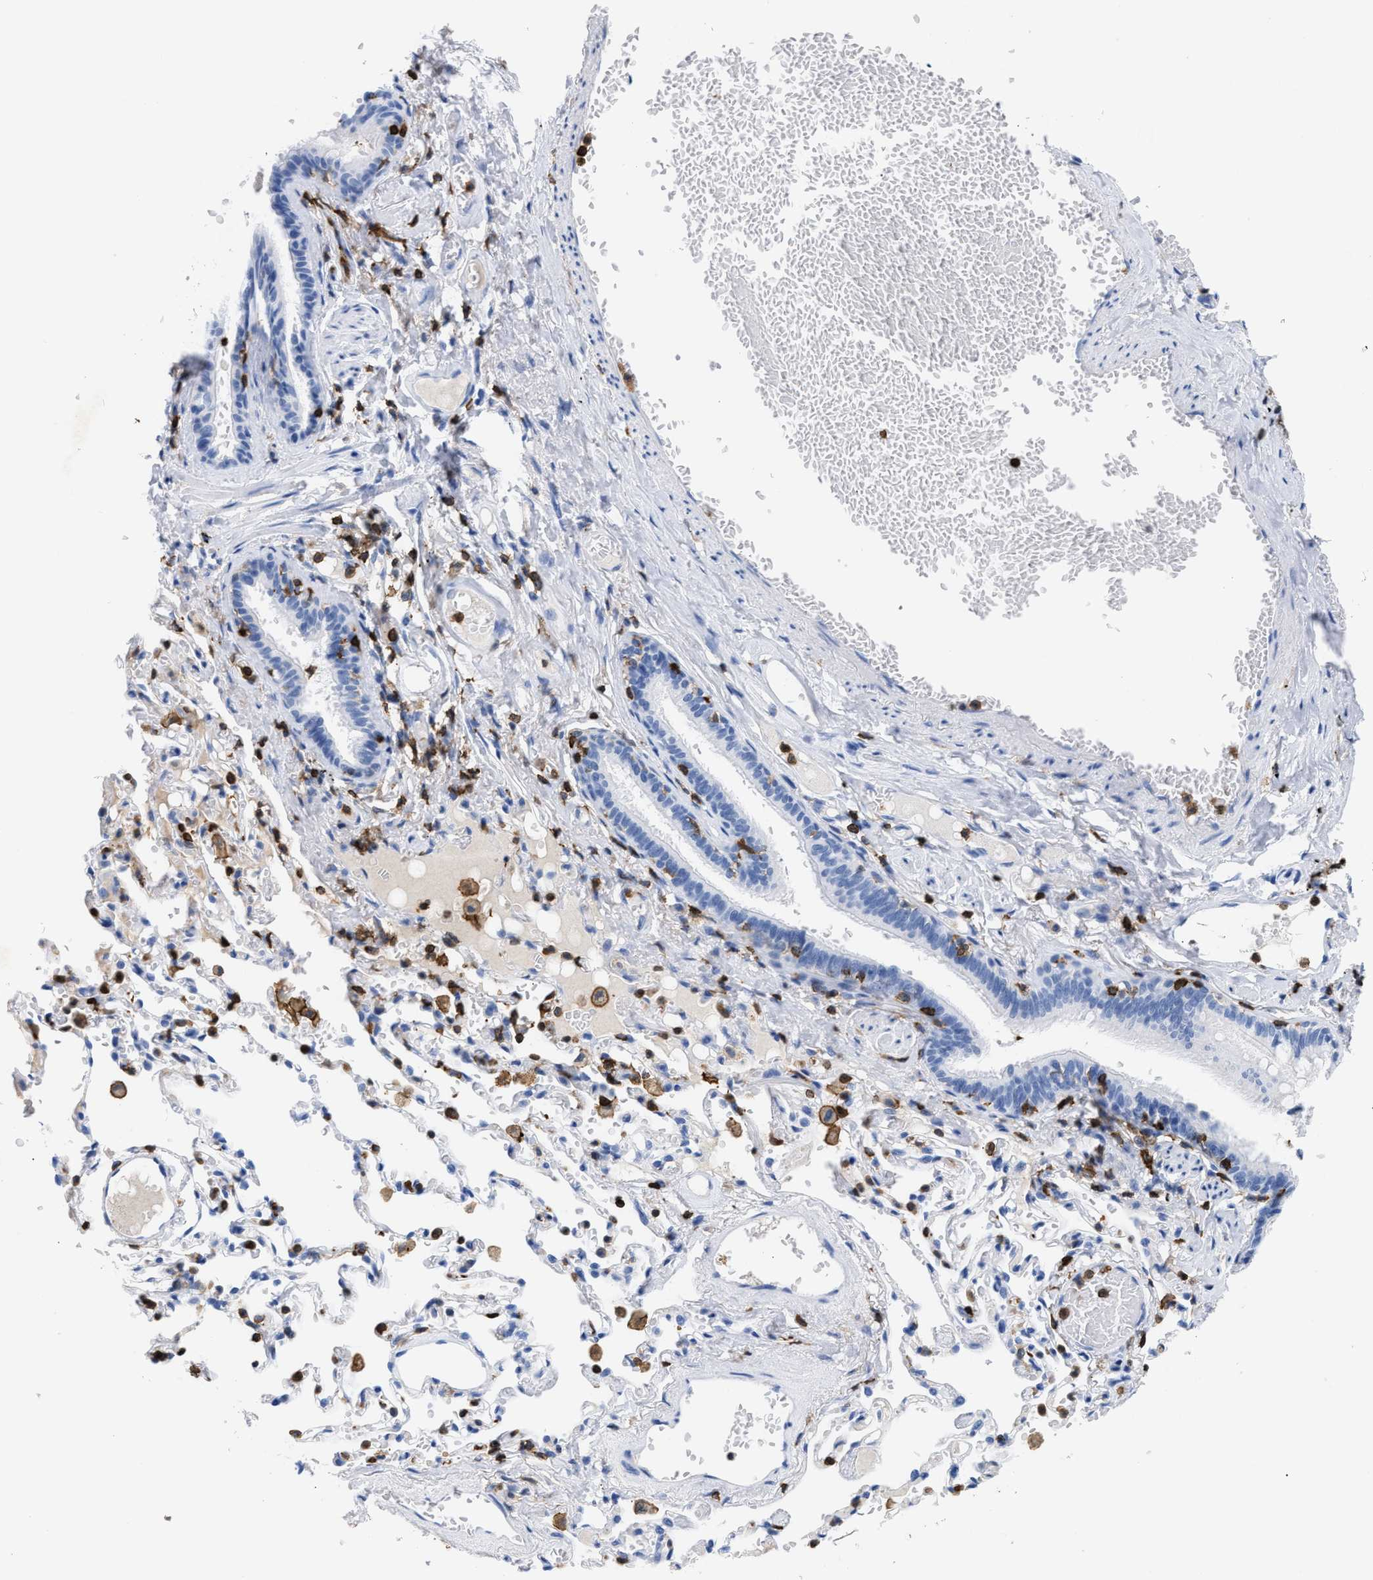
{"staining": {"intensity": "negative", "quantity": "none", "location": "none"}, "tissue": "bronchus", "cell_type": "Respiratory epithelial cells", "image_type": "normal", "snomed": [{"axis": "morphology", "description": "Normal tissue, NOS"}, {"axis": "morphology", "description": "Inflammation, NOS"}, {"axis": "topography", "description": "Cartilage tissue"}, {"axis": "topography", "description": "Lung"}], "caption": "High power microscopy photomicrograph of an immunohistochemistry photomicrograph of normal bronchus, revealing no significant staining in respiratory epithelial cells. (Stains: DAB immunohistochemistry (IHC) with hematoxylin counter stain, Microscopy: brightfield microscopy at high magnification).", "gene": "LCP1", "patient": {"sex": "male", "age": 71}}